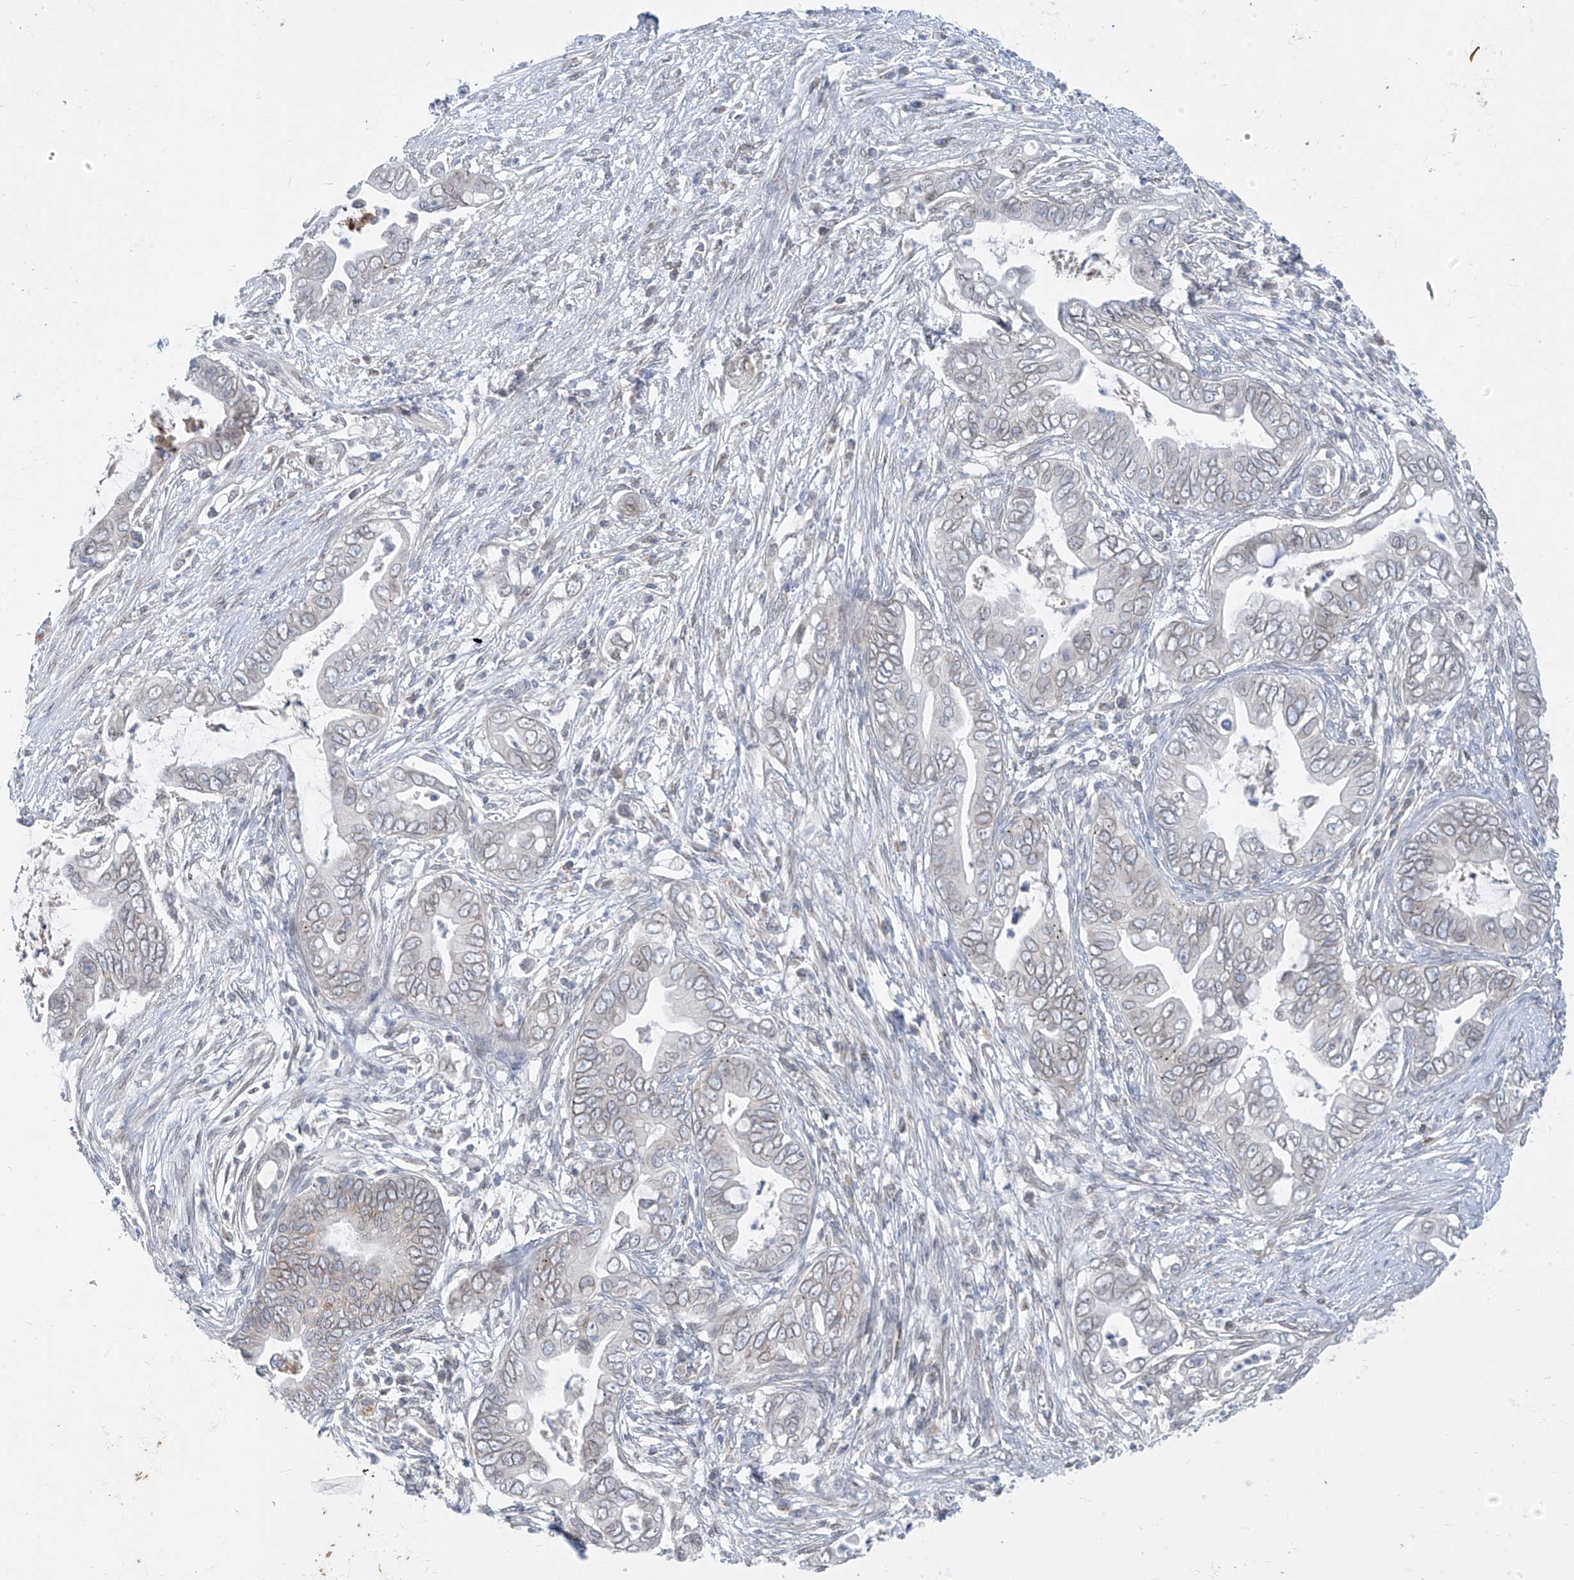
{"staining": {"intensity": "weak", "quantity": "<25%", "location": "cytoplasmic/membranous,nuclear"}, "tissue": "pancreatic cancer", "cell_type": "Tumor cells", "image_type": "cancer", "snomed": [{"axis": "morphology", "description": "Adenocarcinoma, NOS"}, {"axis": "topography", "description": "Pancreas"}], "caption": "Tumor cells are negative for protein expression in human adenocarcinoma (pancreatic). The staining was performed using DAB (3,3'-diaminobenzidine) to visualize the protein expression in brown, while the nuclei were stained in blue with hematoxylin (Magnification: 20x).", "gene": "KRTAP25-1", "patient": {"sex": "male", "age": 75}}